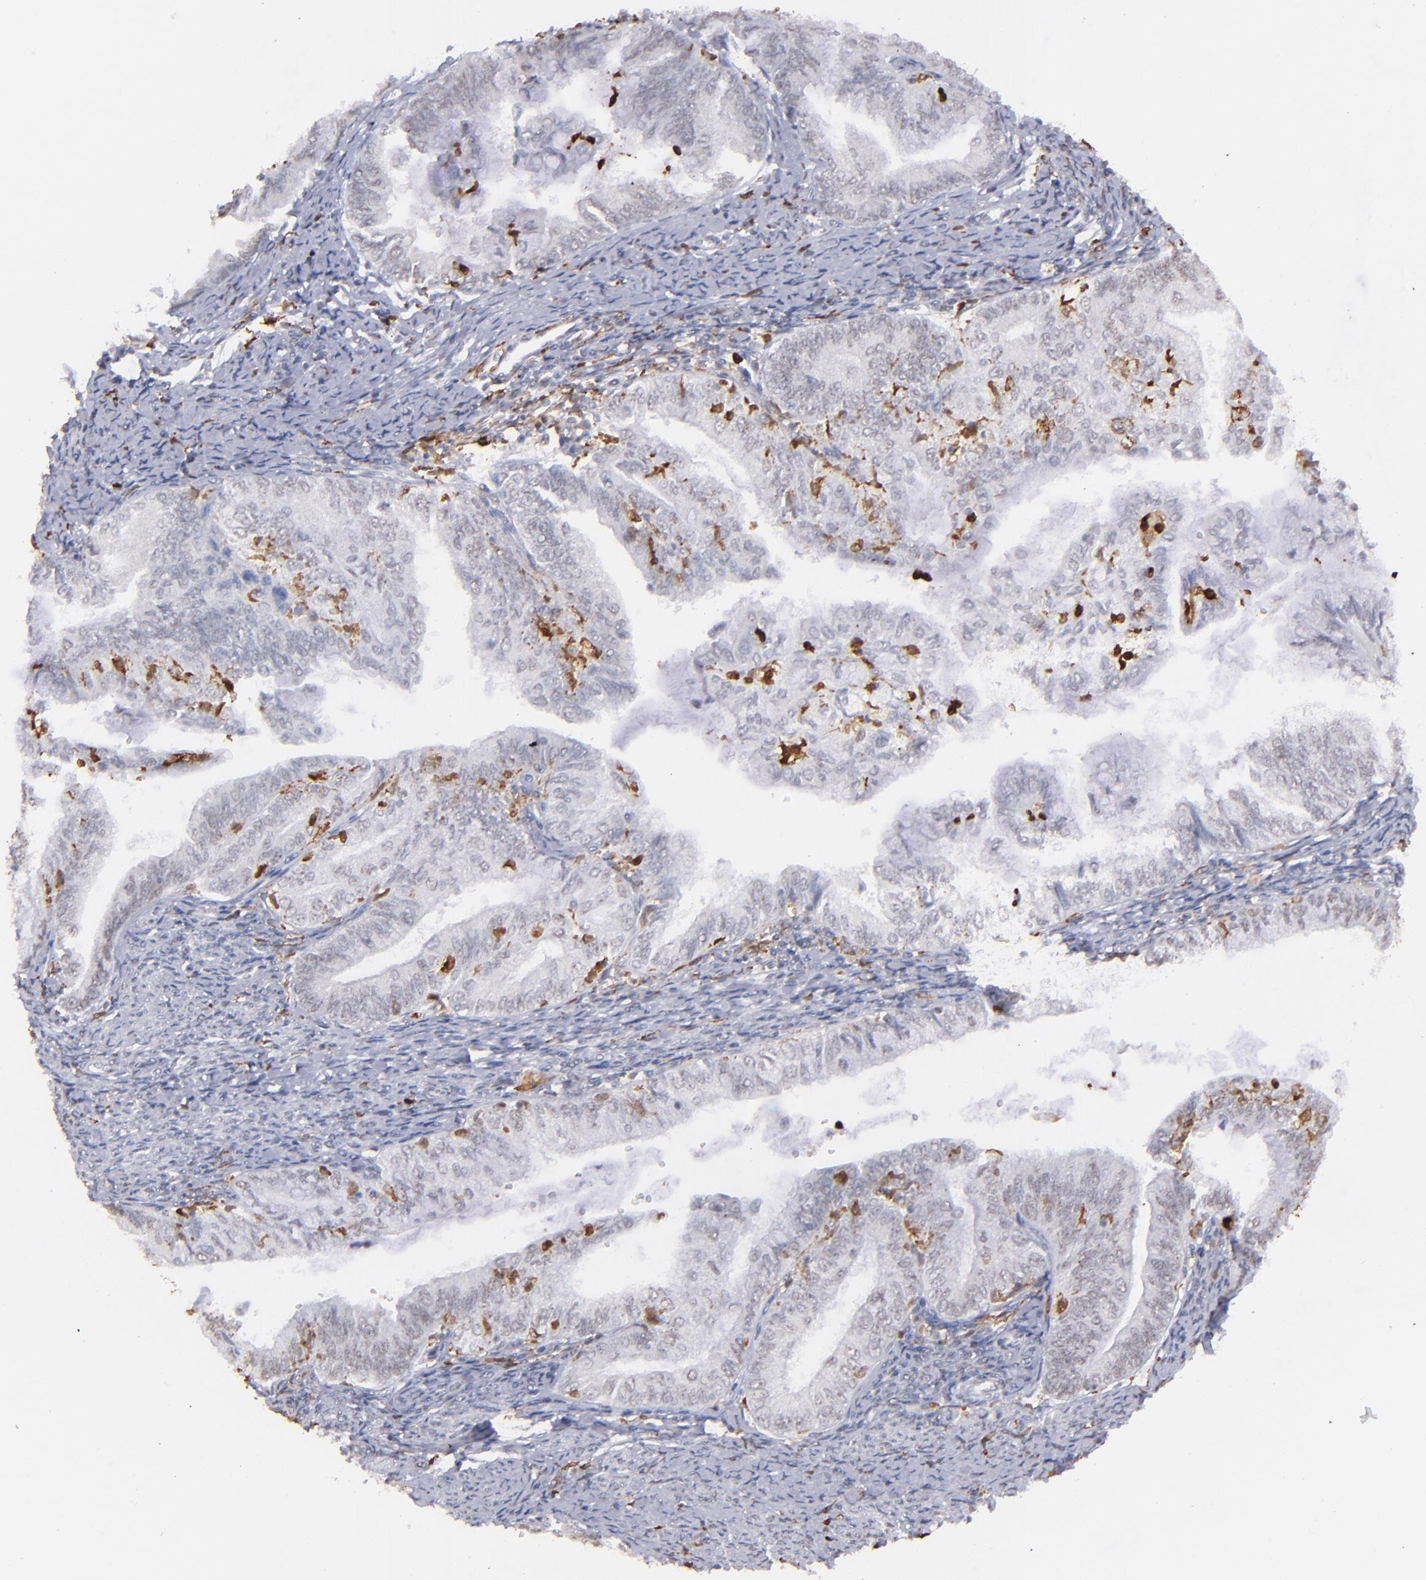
{"staining": {"intensity": "negative", "quantity": "none", "location": "none"}, "tissue": "endometrial cancer", "cell_type": "Tumor cells", "image_type": "cancer", "snomed": [{"axis": "morphology", "description": "Adenocarcinoma, NOS"}, {"axis": "topography", "description": "Endometrium"}], "caption": "A high-resolution histopathology image shows IHC staining of endometrial adenocarcinoma, which shows no significant staining in tumor cells.", "gene": "NCF2", "patient": {"sex": "female", "age": 66}}